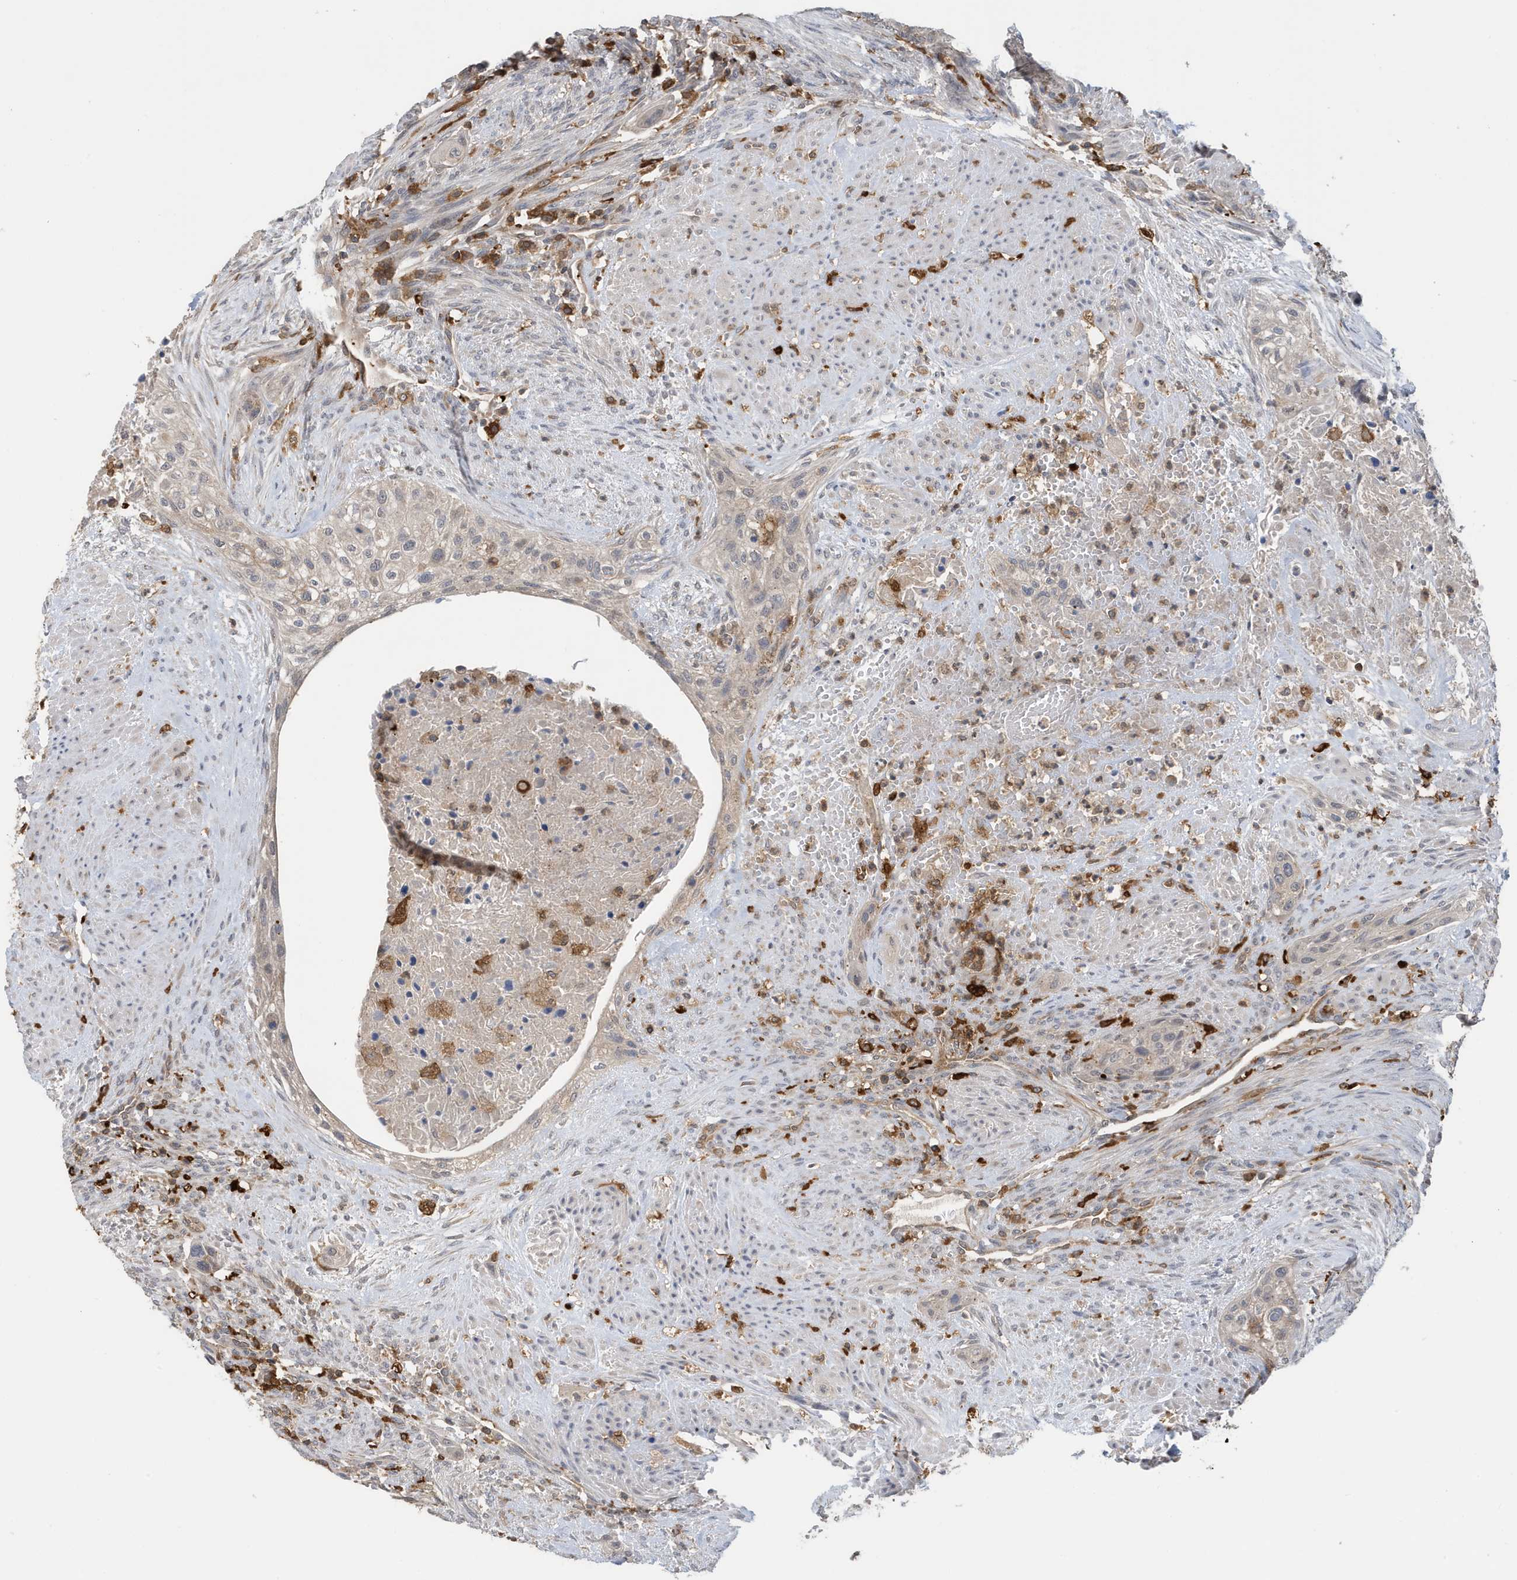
{"staining": {"intensity": "negative", "quantity": "none", "location": "none"}, "tissue": "urothelial cancer", "cell_type": "Tumor cells", "image_type": "cancer", "snomed": [{"axis": "morphology", "description": "Urothelial carcinoma, High grade"}, {"axis": "topography", "description": "Urinary bladder"}], "caption": "This is an immunohistochemistry (IHC) micrograph of human urothelial cancer. There is no staining in tumor cells.", "gene": "NSUN3", "patient": {"sex": "male", "age": 35}}